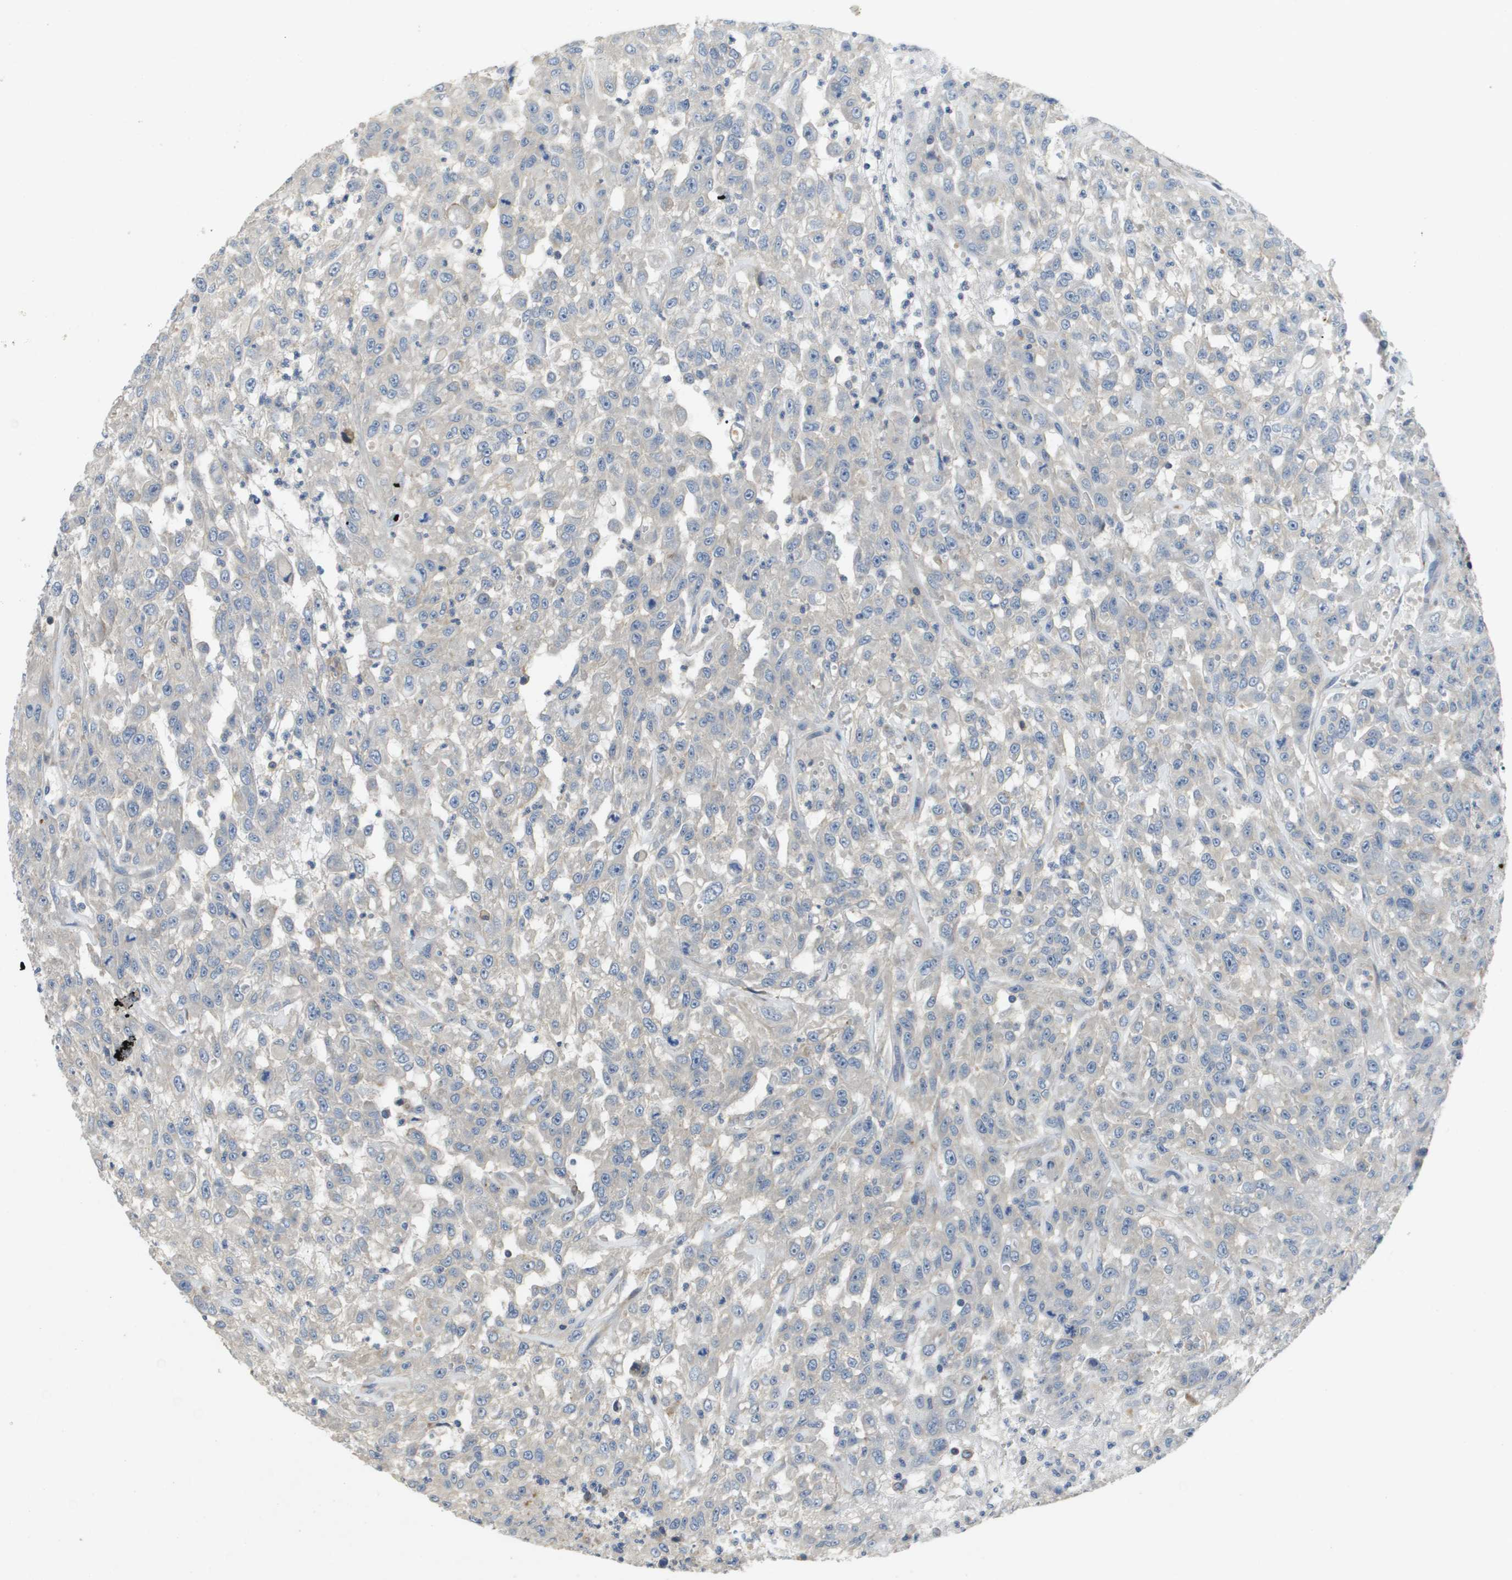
{"staining": {"intensity": "negative", "quantity": "none", "location": "none"}, "tissue": "urothelial cancer", "cell_type": "Tumor cells", "image_type": "cancer", "snomed": [{"axis": "morphology", "description": "Urothelial carcinoma, High grade"}, {"axis": "topography", "description": "Urinary bladder"}], "caption": "Immunohistochemical staining of urothelial carcinoma (high-grade) reveals no significant positivity in tumor cells. The staining was performed using DAB to visualize the protein expression in brown, while the nuclei were stained in blue with hematoxylin (Magnification: 20x).", "gene": "SCN4B", "patient": {"sex": "male", "age": 46}}